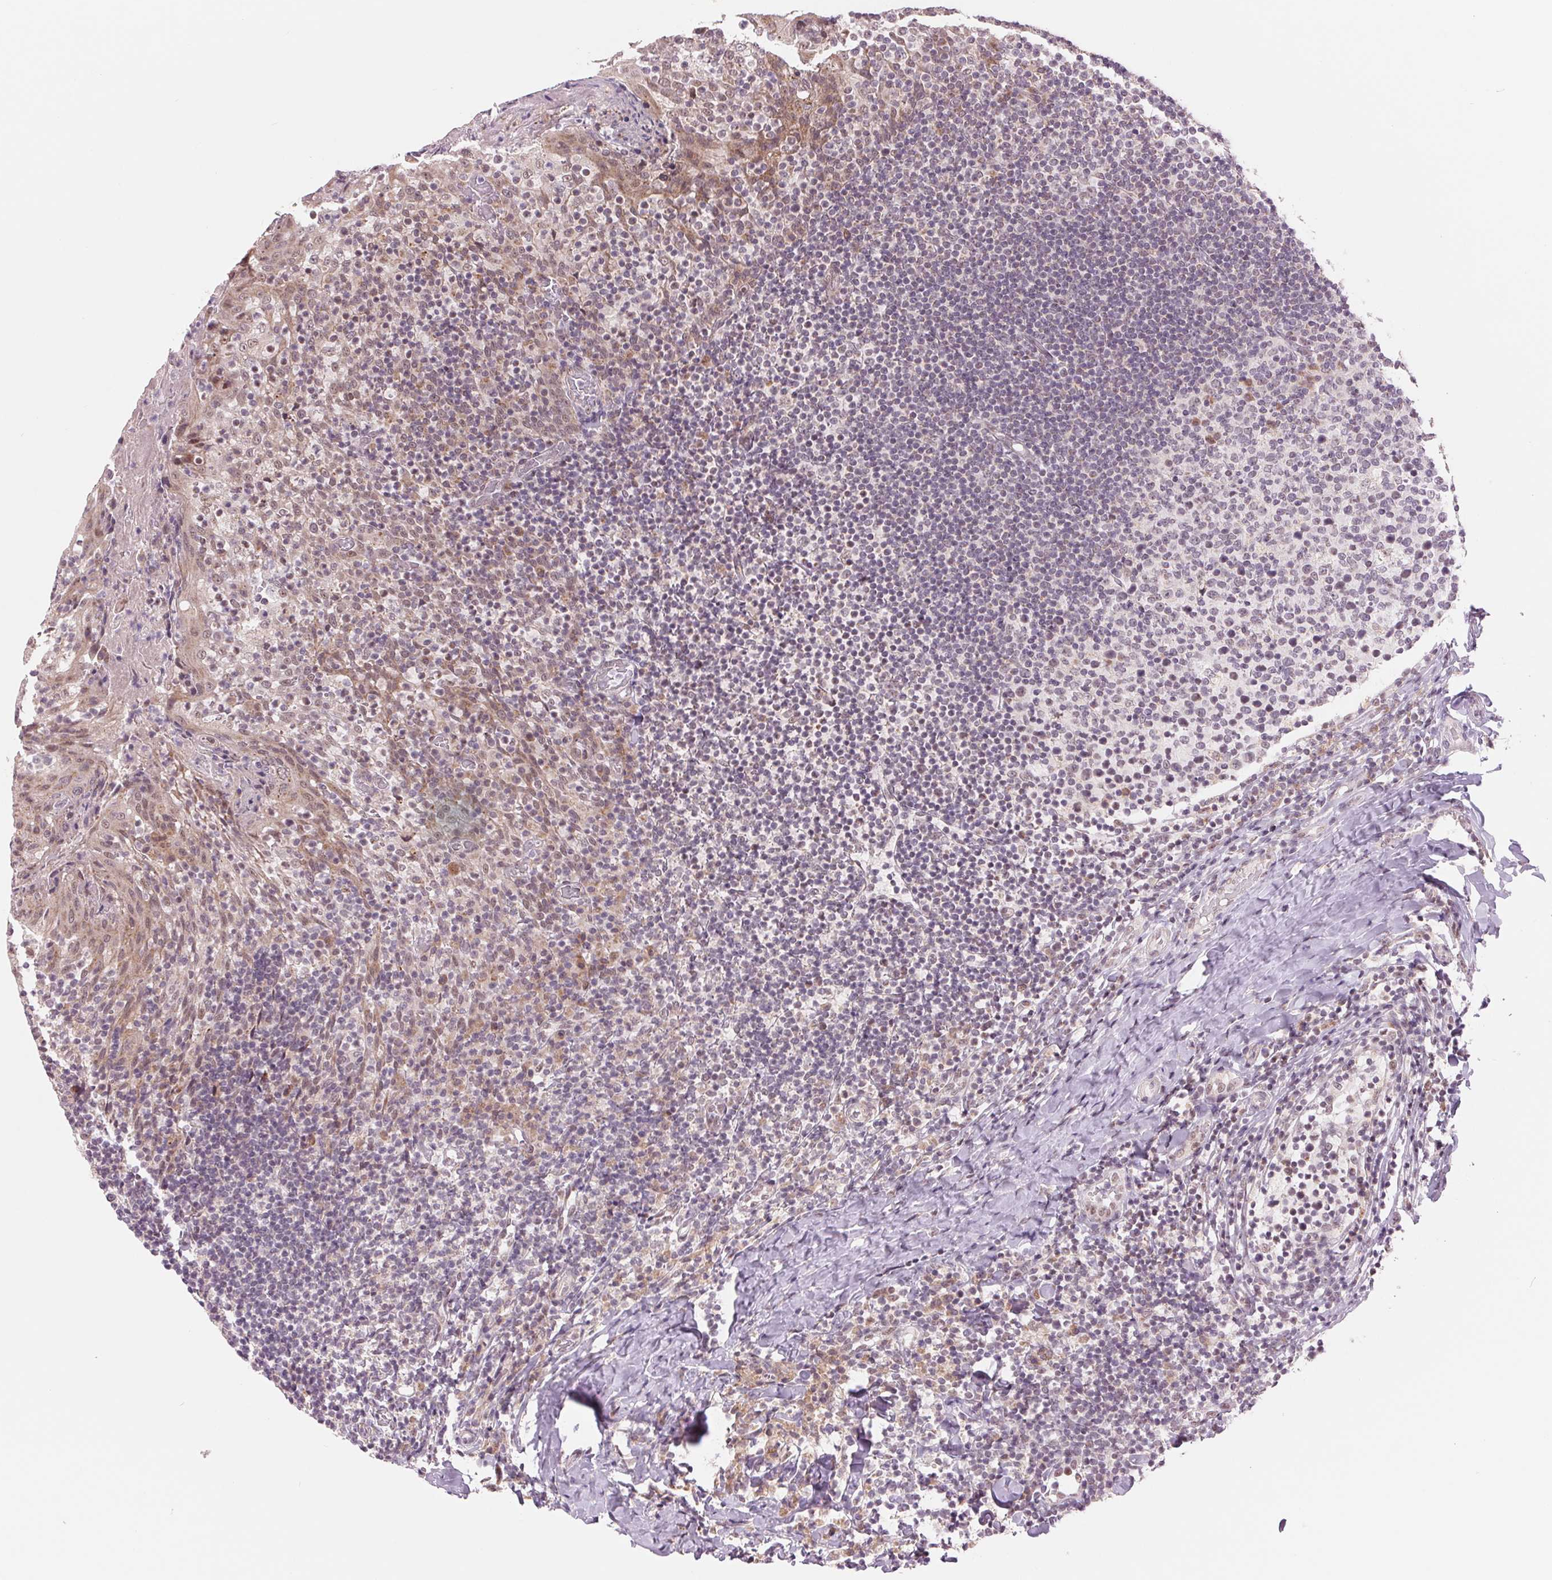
{"staining": {"intensity": "moderate", "quantity": "<25%", "location": "cytoplasmic/membranous"}, "tissue": "tonsil", "cell_type": "Germinal center cells", "image_type": "normal", "snomed": [{"axis": "morphology", "description": "Normal tissue, NOS"}, {"axis": "topography", "description": "Tonsil"}], "caption": "The micrograph shows immunohistochemical staining of unremarkable tonsil. There is moderate cytoplasmic/membranous positivity is present in approximately <25% of germinal center cells.", "gene": "ARHGAP32", "patient": {"sex": "female", "age": 10}}